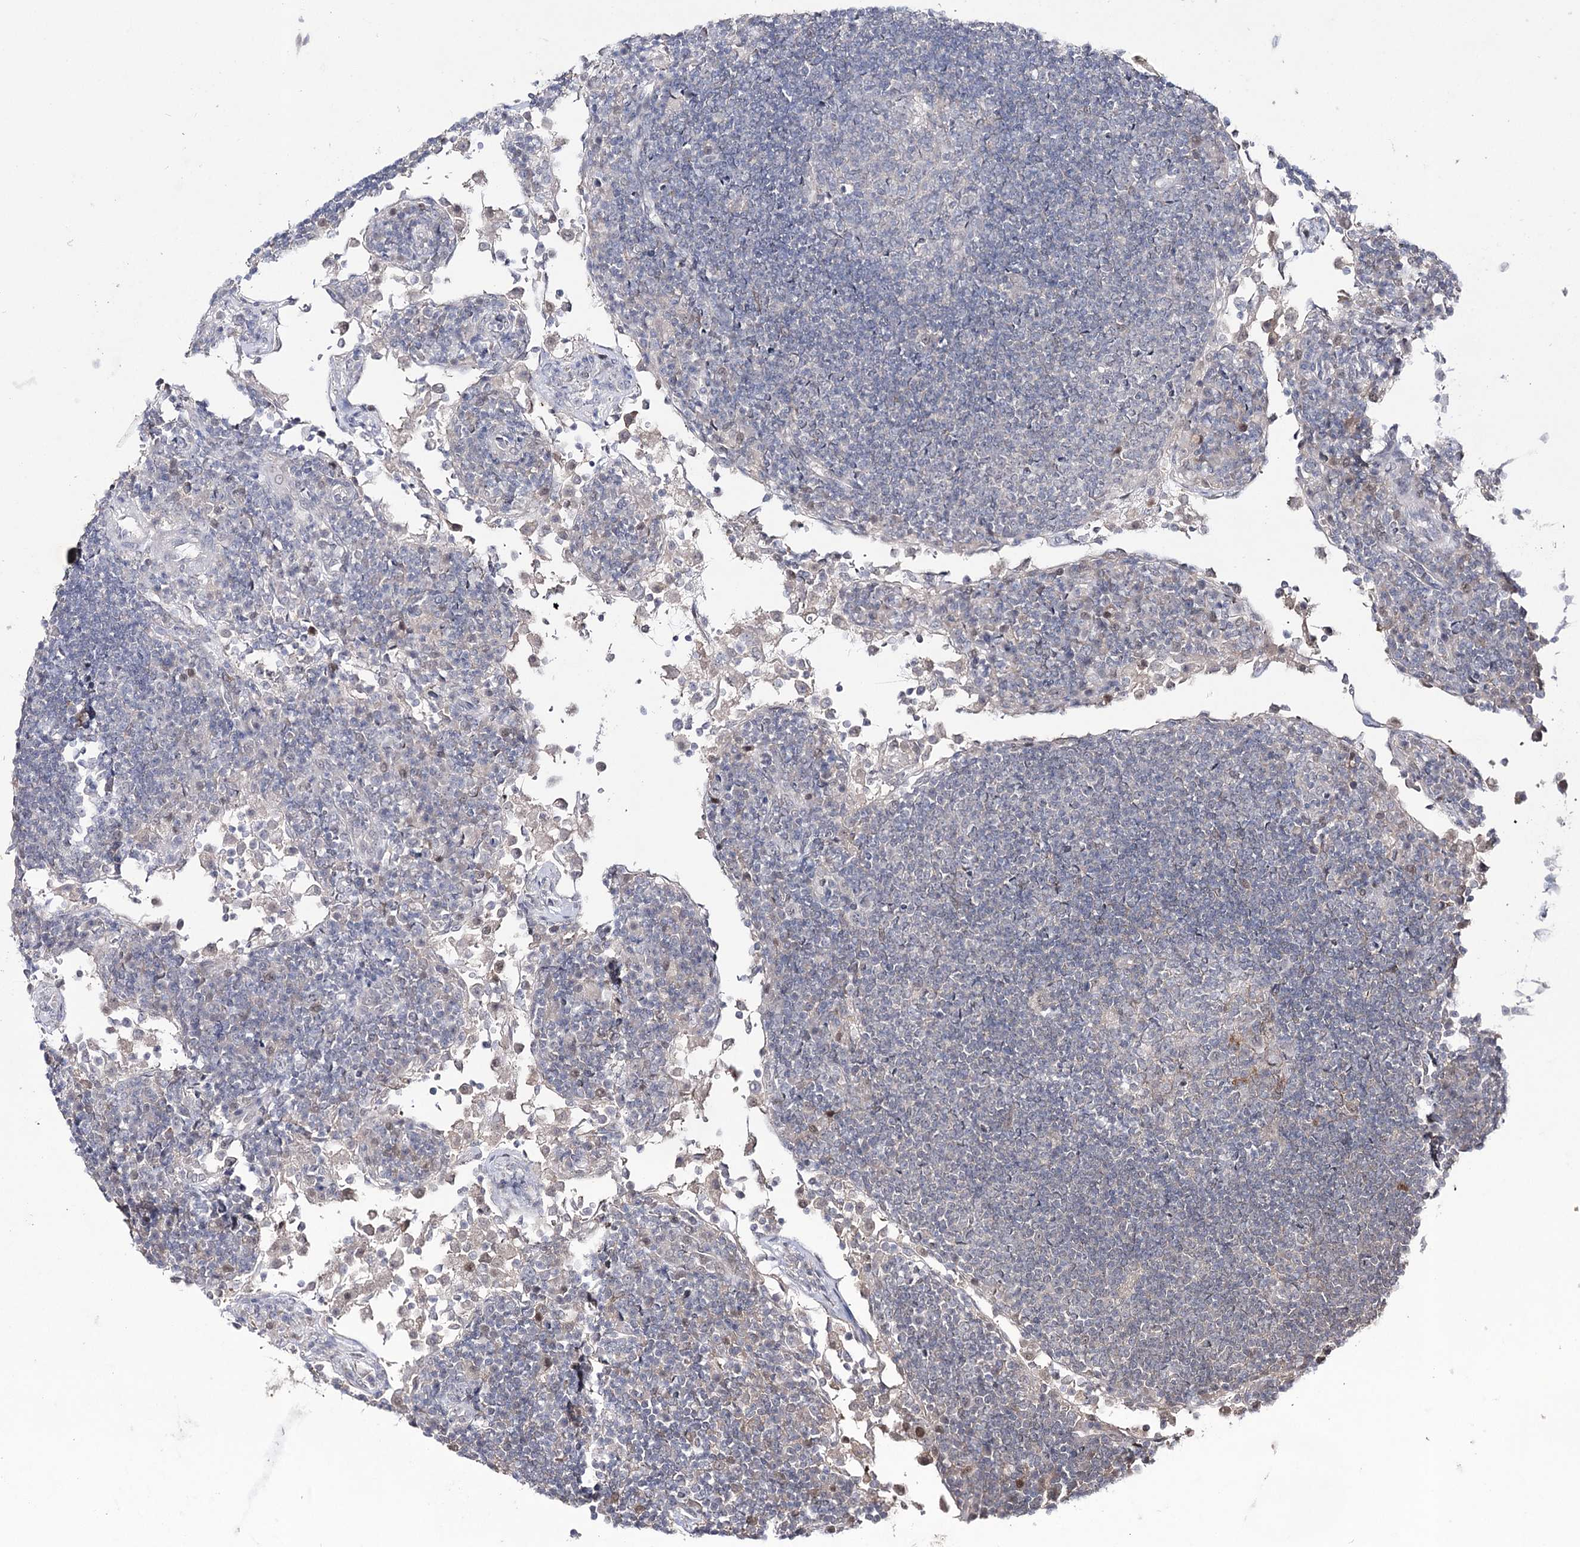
{"staining": {"intensity": "negative", "quantity": "none", "location": "none"}, "tissue": "lymph node", "cell_type": "Germinal center cells", "image_type": "normal", "snomed": [{"axis": "morphology", "description": "Normal tissue, NOS"}, {"axis": "topography", "description": "Lymph node"}], "caption": "This image is of unremarkable lymph node stained with IHC to label a protein in brown with the nuclei are counter-stained blue. There is no expression in germinal center cells. (DAB (3,3'-diaminobenzidine) IHC with hematoxylin counter stain).", "gene": "HSD11B2", "patient": {"sex": "female", "age": 53}}